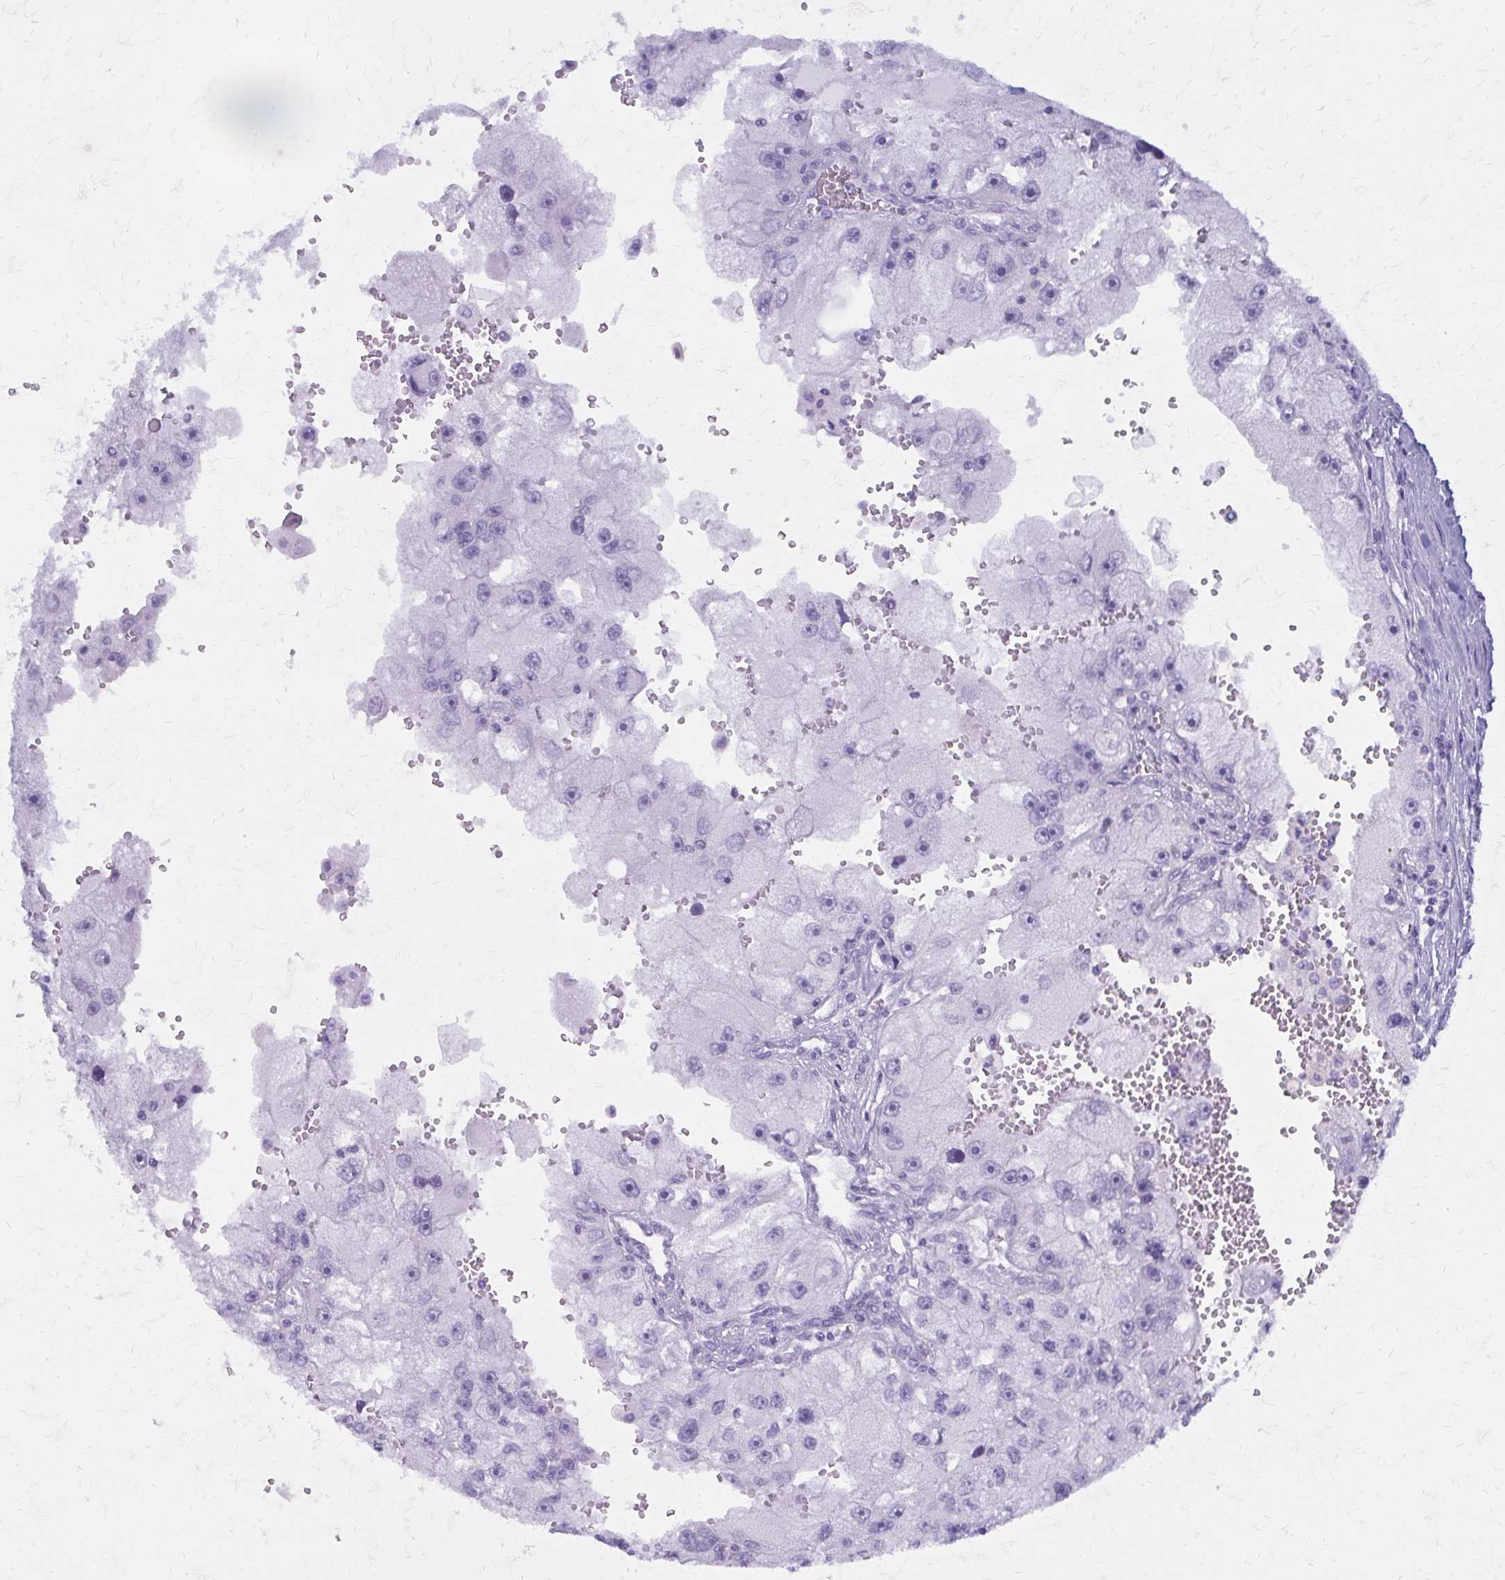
{"staining": {"intensity": "negative", "quantity": "none", "location": "none"}, "tissue": "renal cancer", "cell_type": "Tumor cells", "image_type": "cancer", "snomed": [{"axis": "morphology", "description": "Adenocarcinoma, NOS"}, {"axis": "topography", "description": "Kidney"}], "caption": "The image shows no staining of tumor cells in renal adenocarcinoma. (DAB (3,3'-diaminobenzidine) immunohistochemistry with hematoxylin counter stain).", "gene": "GFAP", "patient": {"sex": "male", "age": 63}}